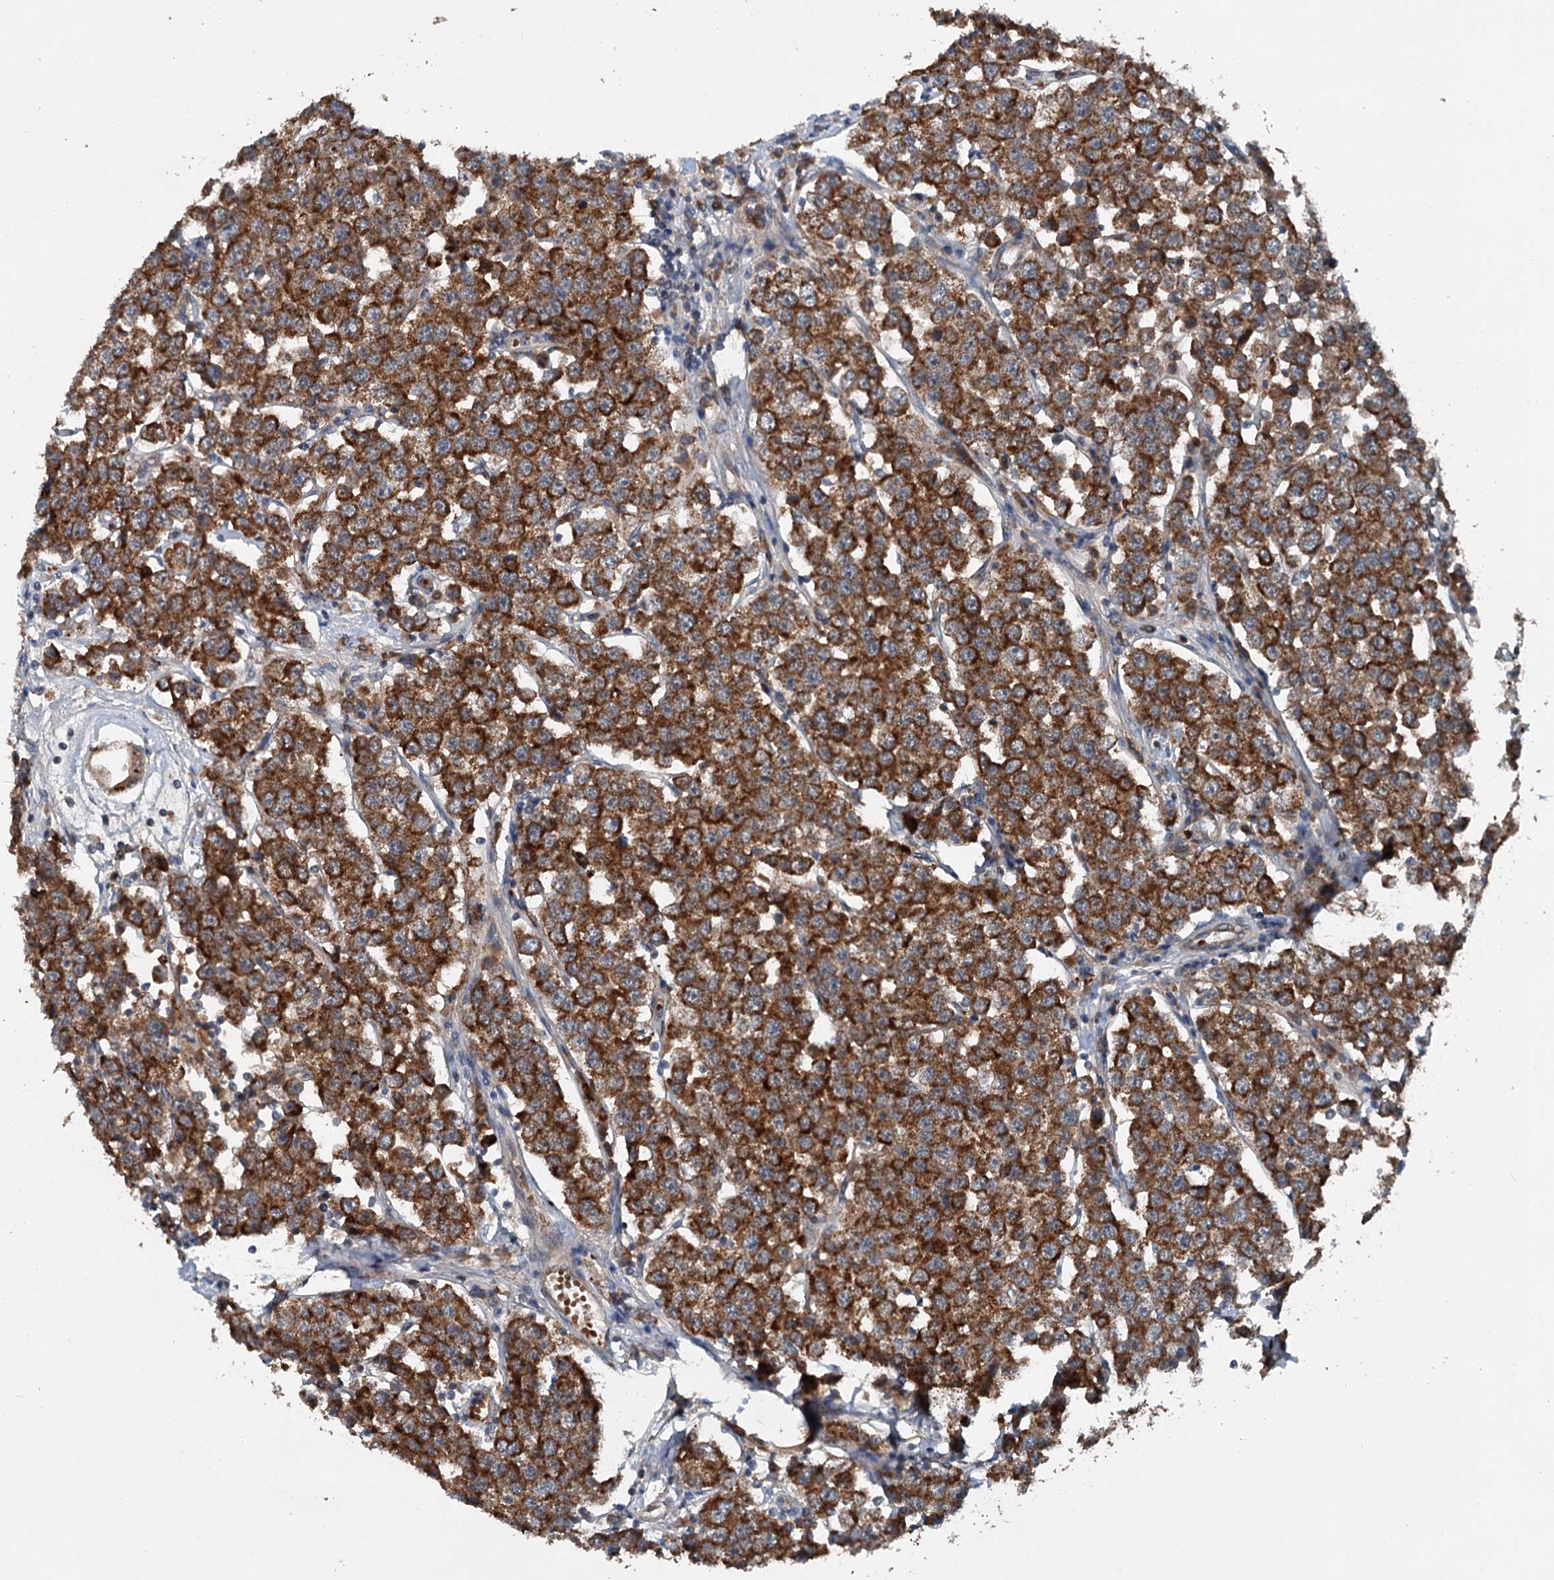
{"staining": {"intensity": "strong", "quantity": ">75%", "location": "cytoplasmic/membranous"}, "tissue": "testis cancer", "cell_type": "Tumor cells", "image_type": "cancer", "snomed": [{"axis": "morphology", "description": "Seminoma, NOS"}, {"axis": "topography", "description": "Testis"}], "caption": "Testis seminoma tissue shows strong cytoplasmic/membranous positivity in about >75% of tumor cells, visualized by immunohistochemistry.", "gene": "N4BP2L2", "patient": {"sex": "male", "age": 28}}